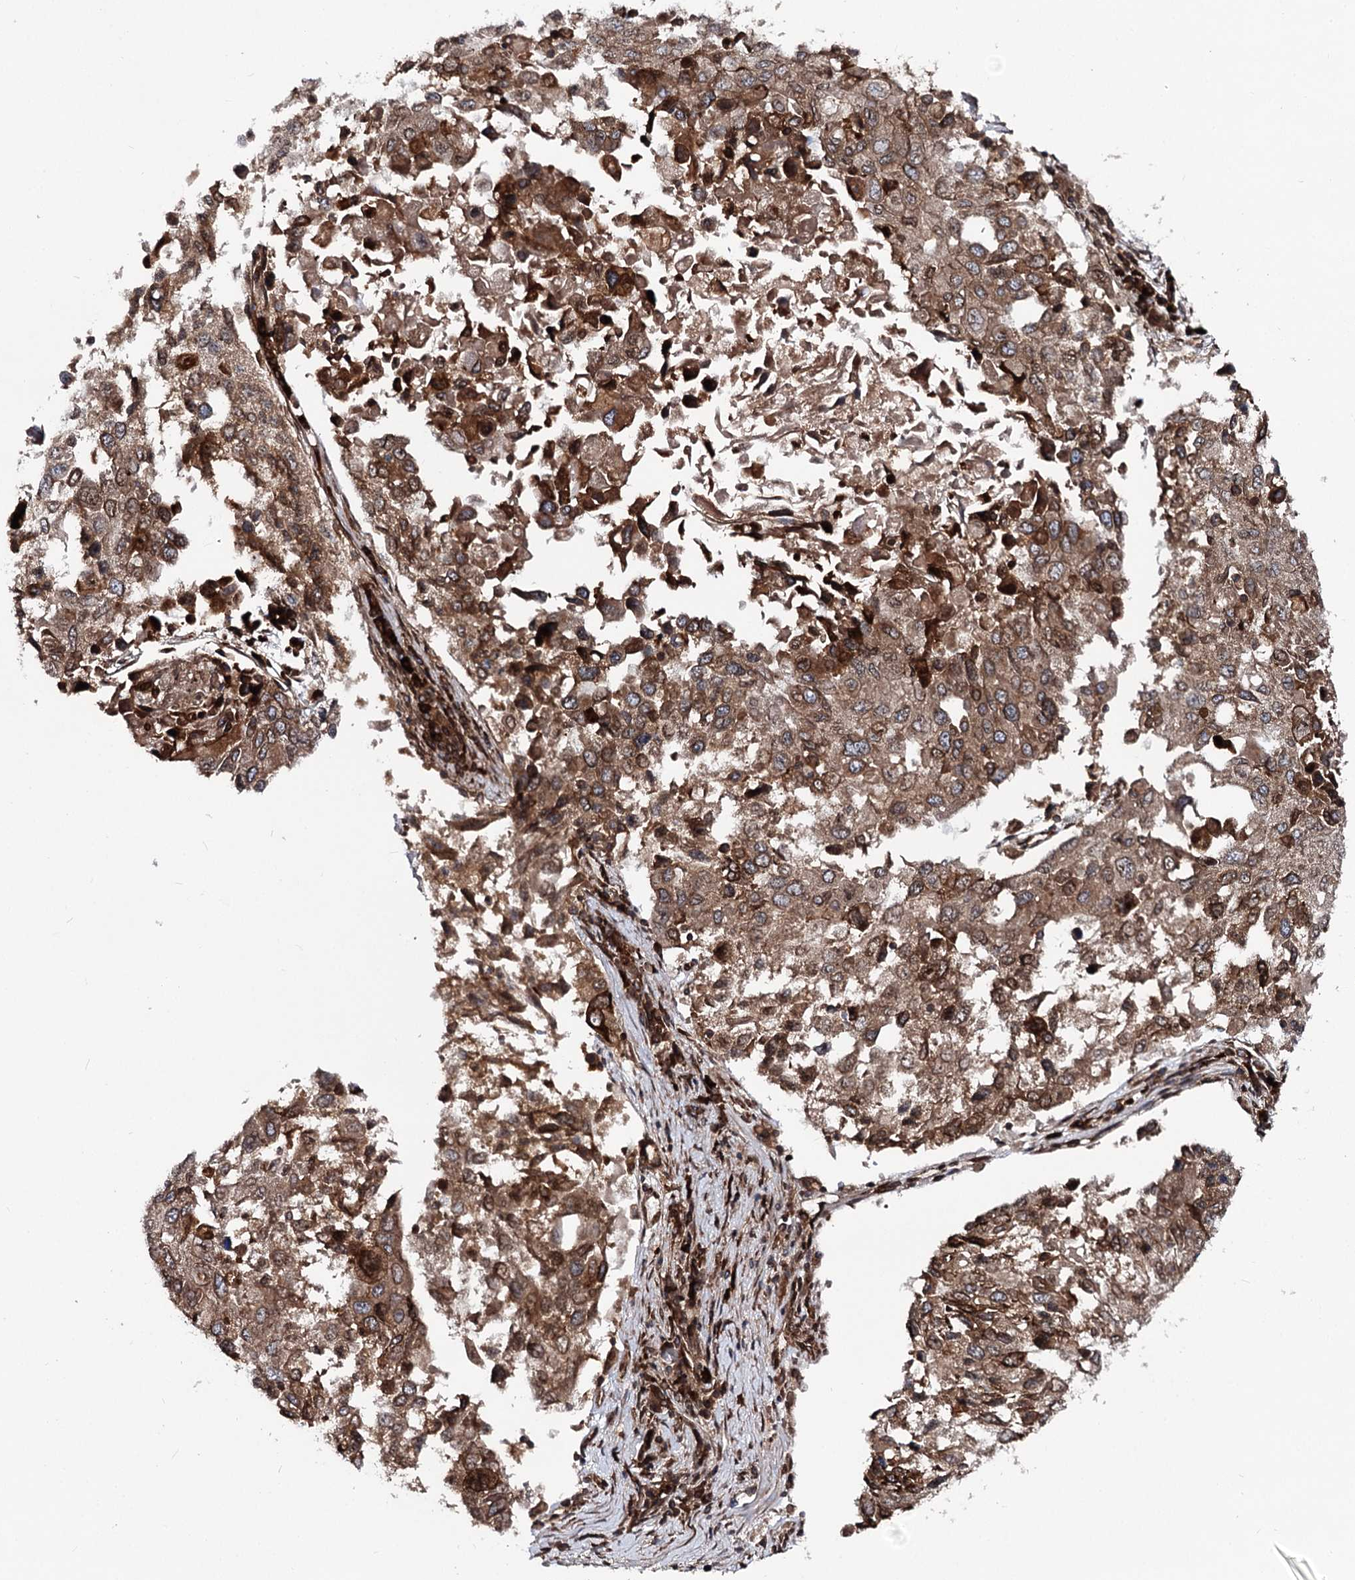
{"staining": {"intensity": "moderate", "quantity": ">75%", "location": "cytoplasmic/membranous,nuclear"}, "tissue": "lung cancer", "cell_type": "Tumor cells", "image_type": "cancer", "snomed": [{"axis": "morphology", "description": "Squamous cell carcinoma, NOS"}, {"axis": "topography", "description": "Lung"}], "caption": "Human squamous cell carcinoma (lung) stained with a brown dye reveals moderate cytoplasmic/membranous and nuclear positive positivity in approximately >75% of tumor cells.", "gene": "FGFR1OP2", "patient": {"sex": "male", "age": 65}}